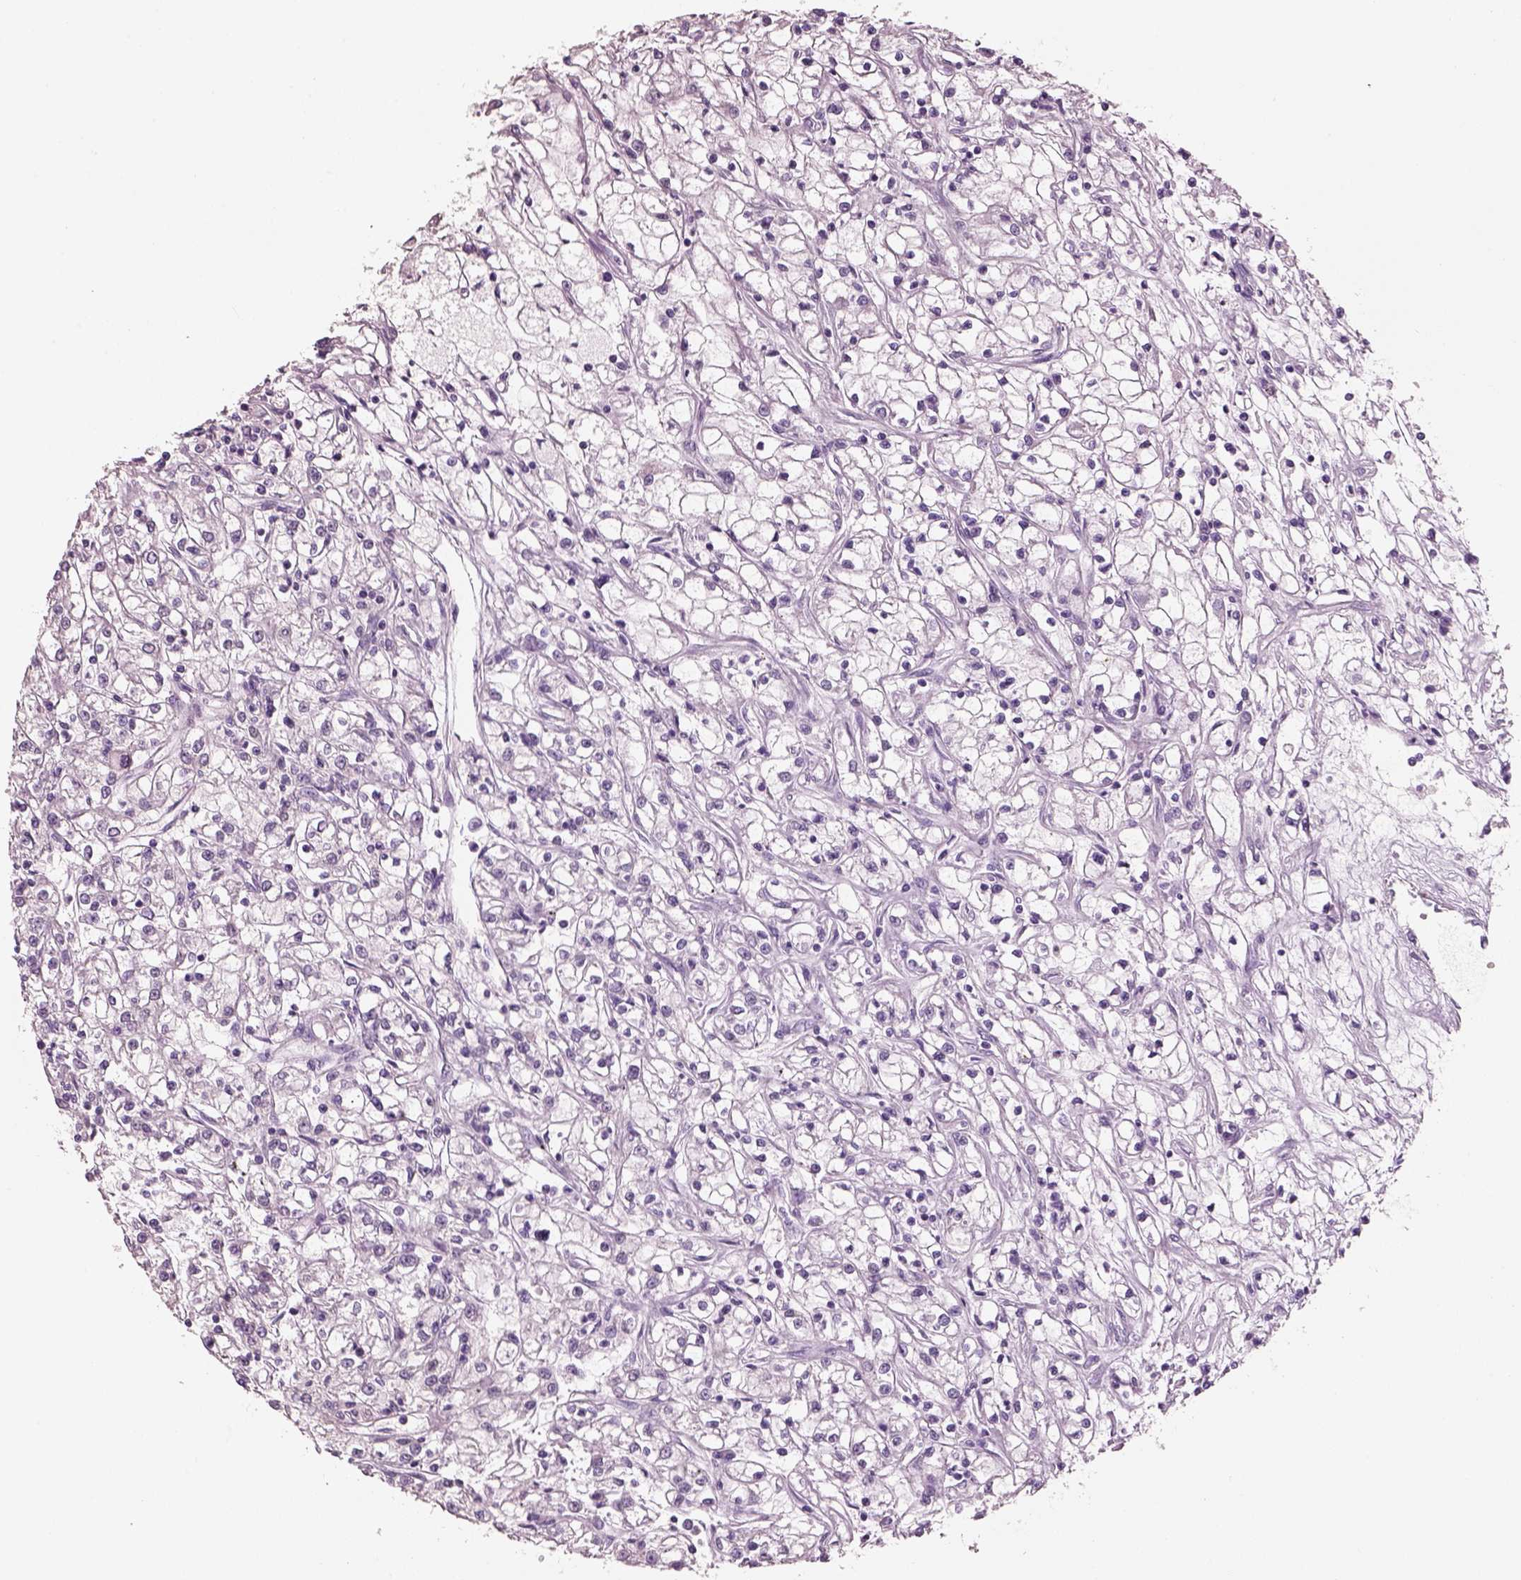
{"staining": {"intensity": "negative", "quantity": "none", "location": "none"}, "tissue": "renal cancer", "cell_type": "Tumor cells", "image_type": "cancer", "snomed": [{"axis": "morphology", "description": "Adenocarcinoma, NOS"}, {"axis": "topography", "description": "Kidney"}], "caption": "Immunohistochemistry (IHC) photomicrograph of neoplastic tissue: human renal cancer (adenocarcinoma) stained with DAB (3,3'-diaminobenzidine) reveals no significant protein expression in tumor cells. (Brightfield microscopy of DAB (3,3'-diaminobenzidine) immunohistochemistry (IHC) at high magnification).", "gene": "ELSPBP1", "patient": {"sex": "female", "age": 59}}